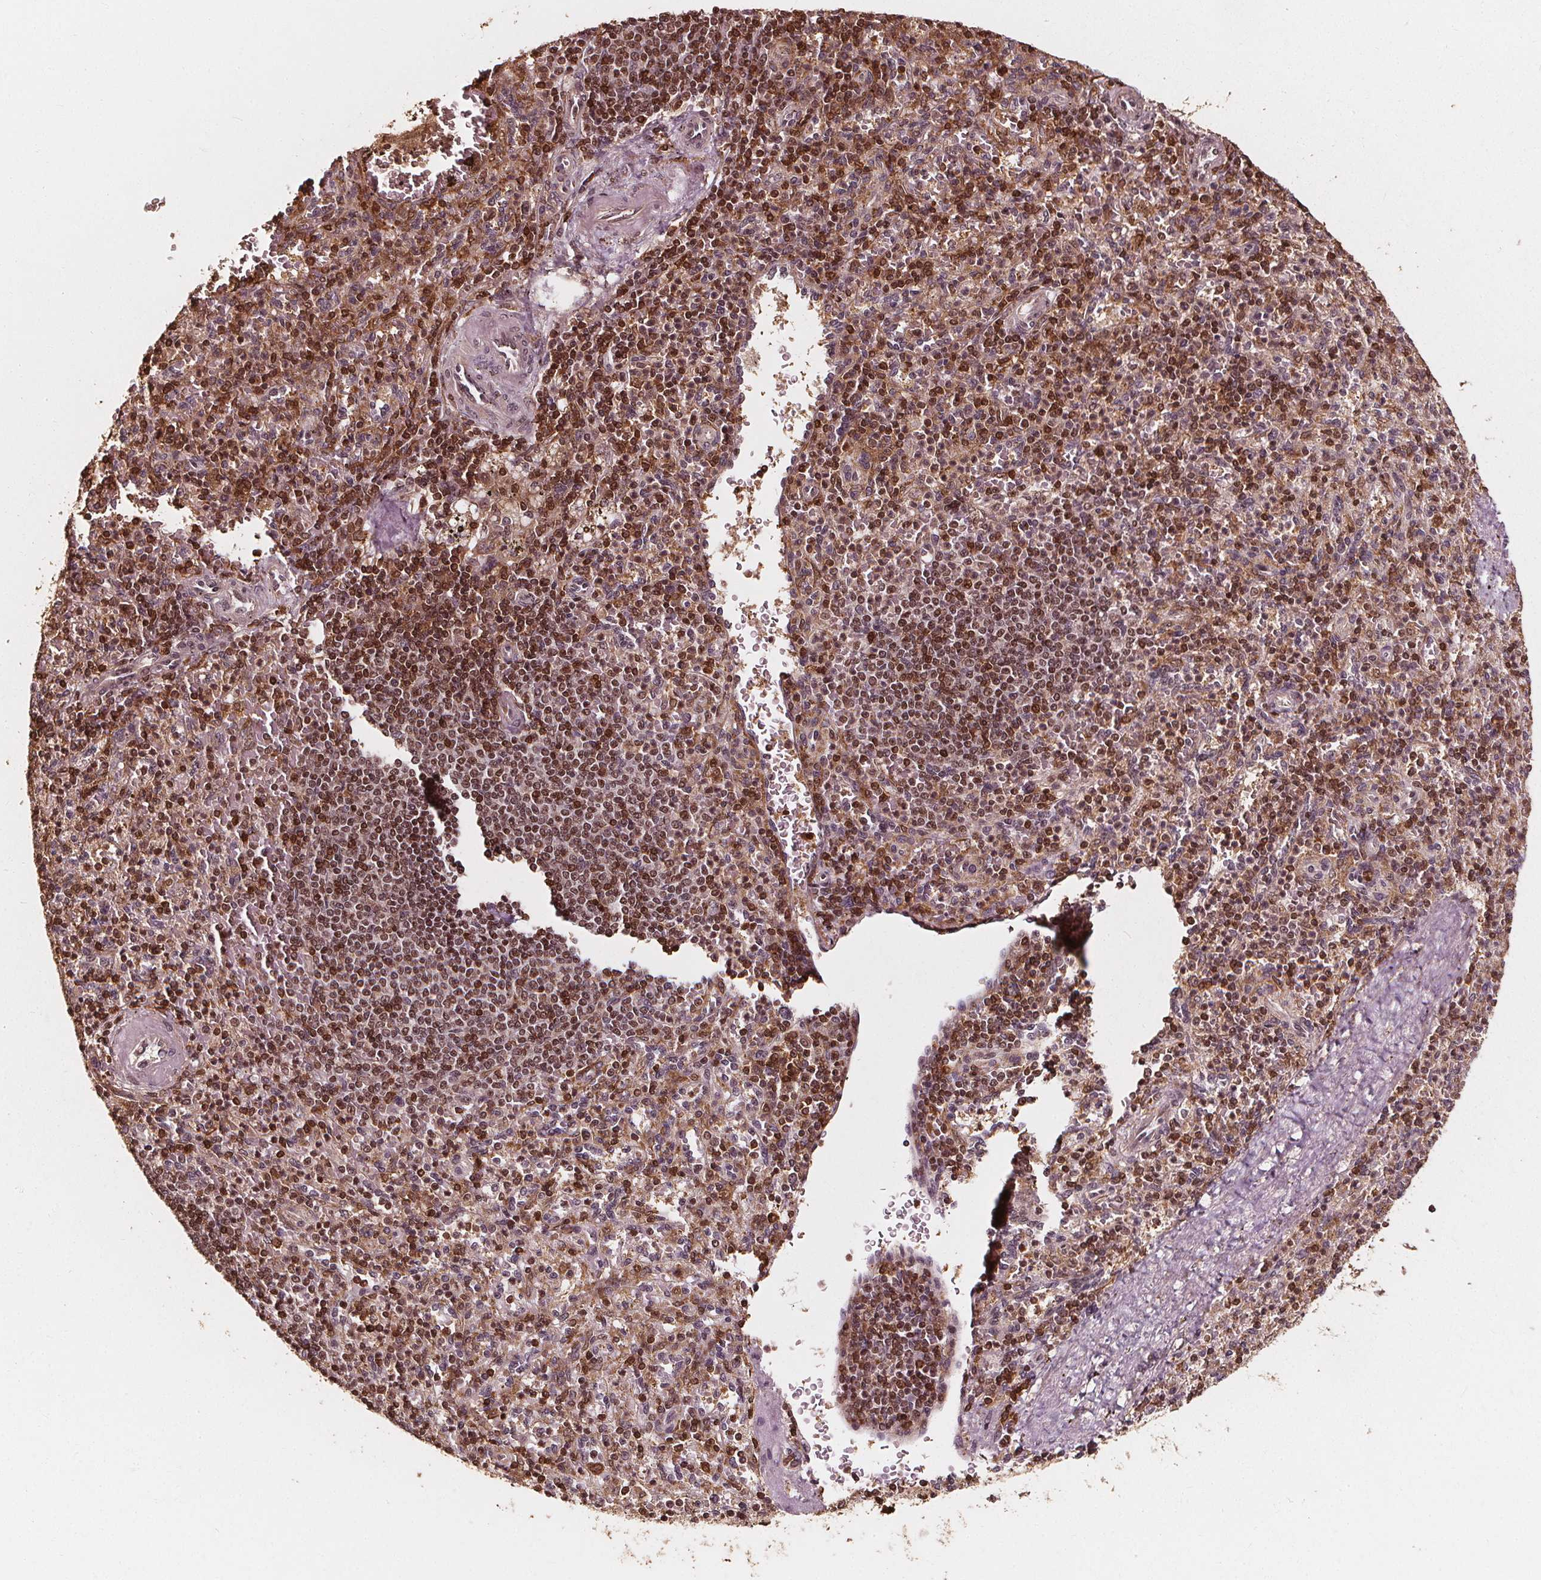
{"staining": {"intensity": "moderate", "quantity": "<25%", "location": "nuclear"}, "tissue": "spleen", "cell_type": "Cells in red pulp", "image_type": "normal", "snomed": [{"axis": "morphology", "description": "Normal tissue, NOS"}, {"axis": "topography", "description": "Spleen"}], "caption": "Immunohistochemistry staining of normal spleen, which exhibits low levels of moderate nuclear staining in approximately <25% of cells in red pulp indicating moderate nuclear protein expression. The staining was performed using DAB (3,3'-diaminobenzidine) (brown) for protein detection and nuclei were counterstained in hematoxylin (blue).", "gene": "EXOSC9", "patient": {"sex": "female", "age": 74}}